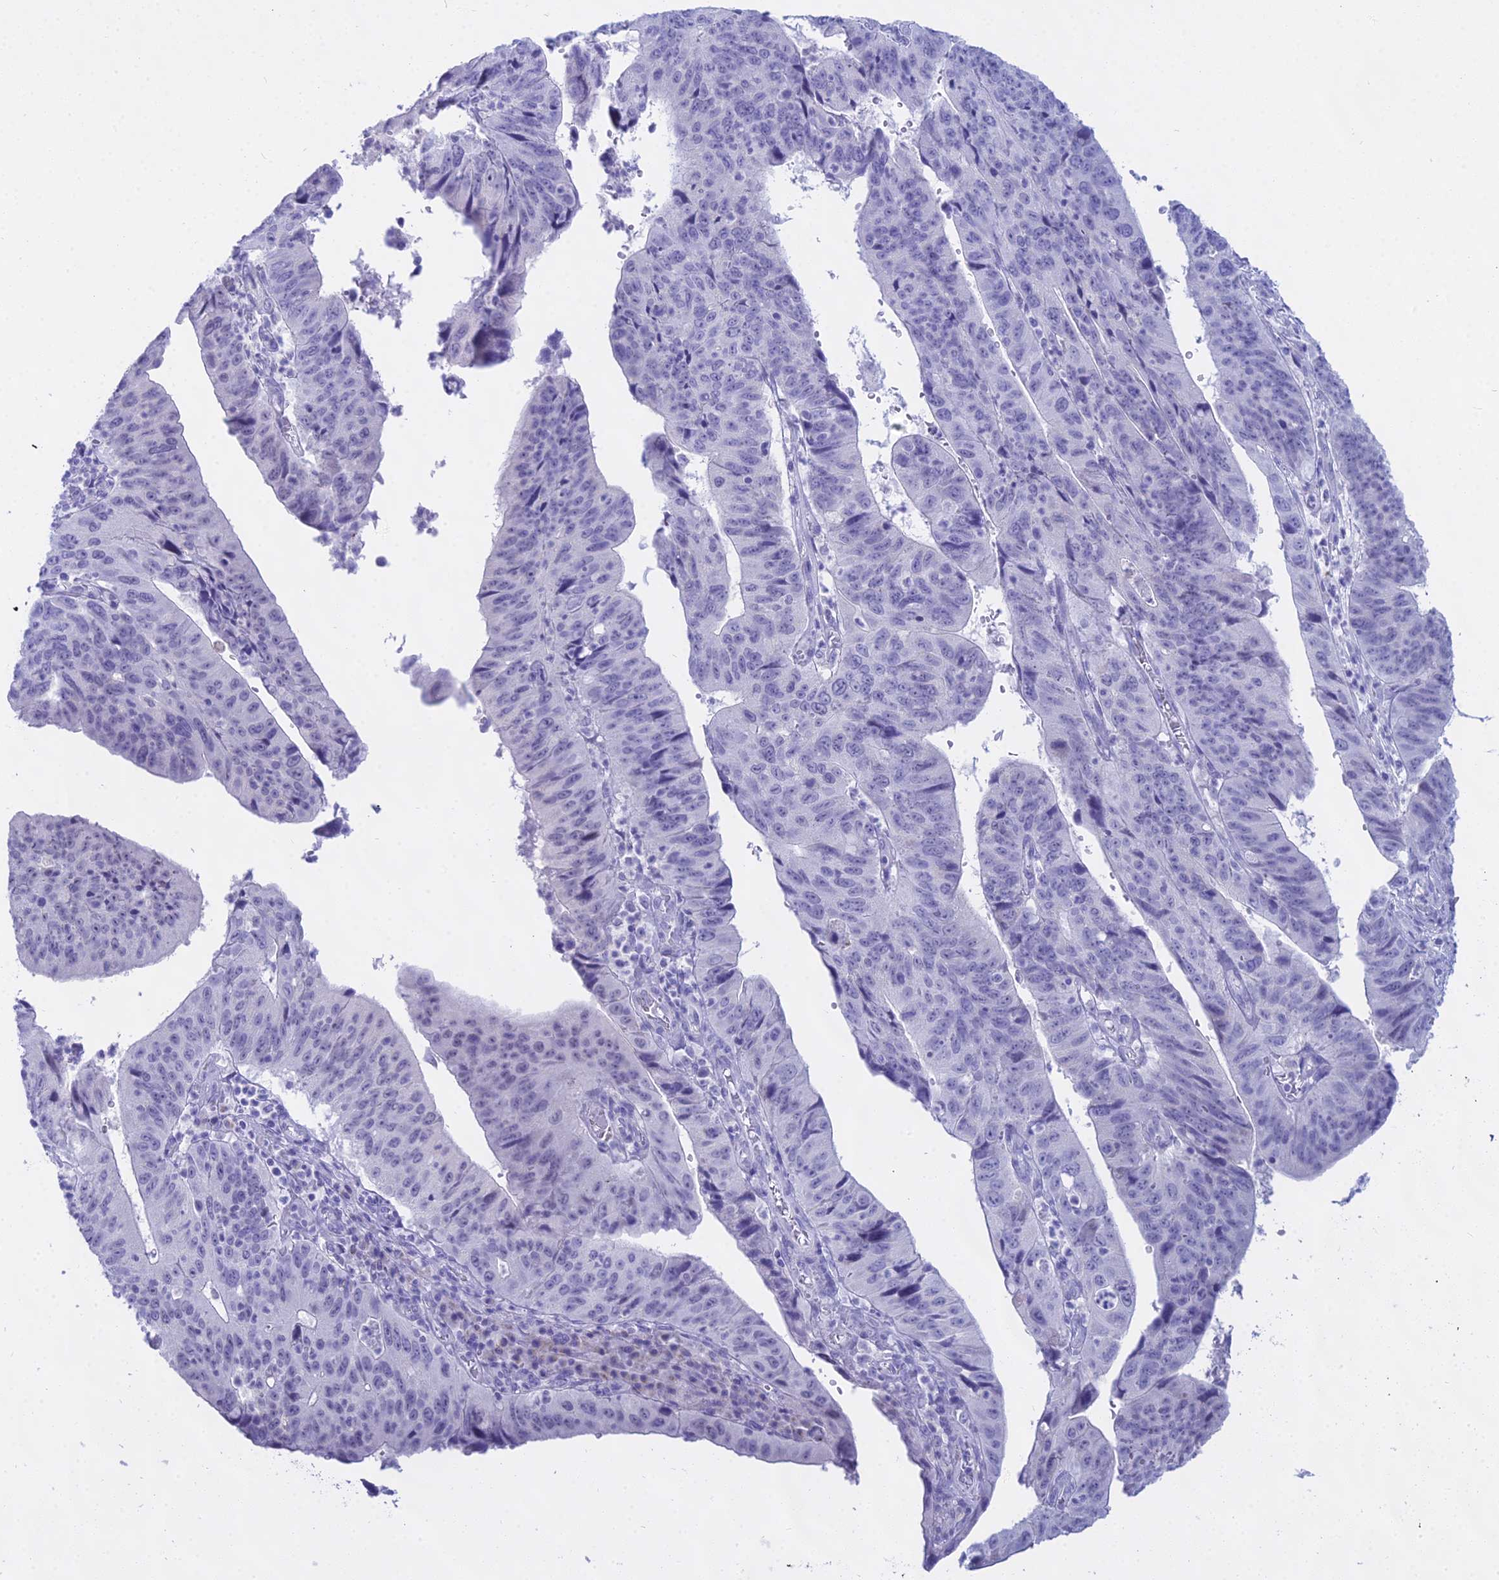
{"staining": {"intensity": "negative", "quantity": "none", "location": "none"}, "tissue": "stomach cancer", "cell_type": "Tumor cells", "image_type": "cancer", "snomed": [{"axis": "morphology", "description": "Adenocarcinoma, NOS"}, {"axis": "topography", "description": "Stomach"}], "caption": "This image is of adenocarcinoma (stomach) stained with IHC to label a protein in brown with the nuclei are counter-stained blue. There is no staining in tumor cells. The staining was performed using DAB to visualize the protein expression in brown, while the nuclei were stained in blue with hematoxylin (Magnification: 20x).", "gene": "CGB2", "patient": {"sex": "male", "age": 59}}